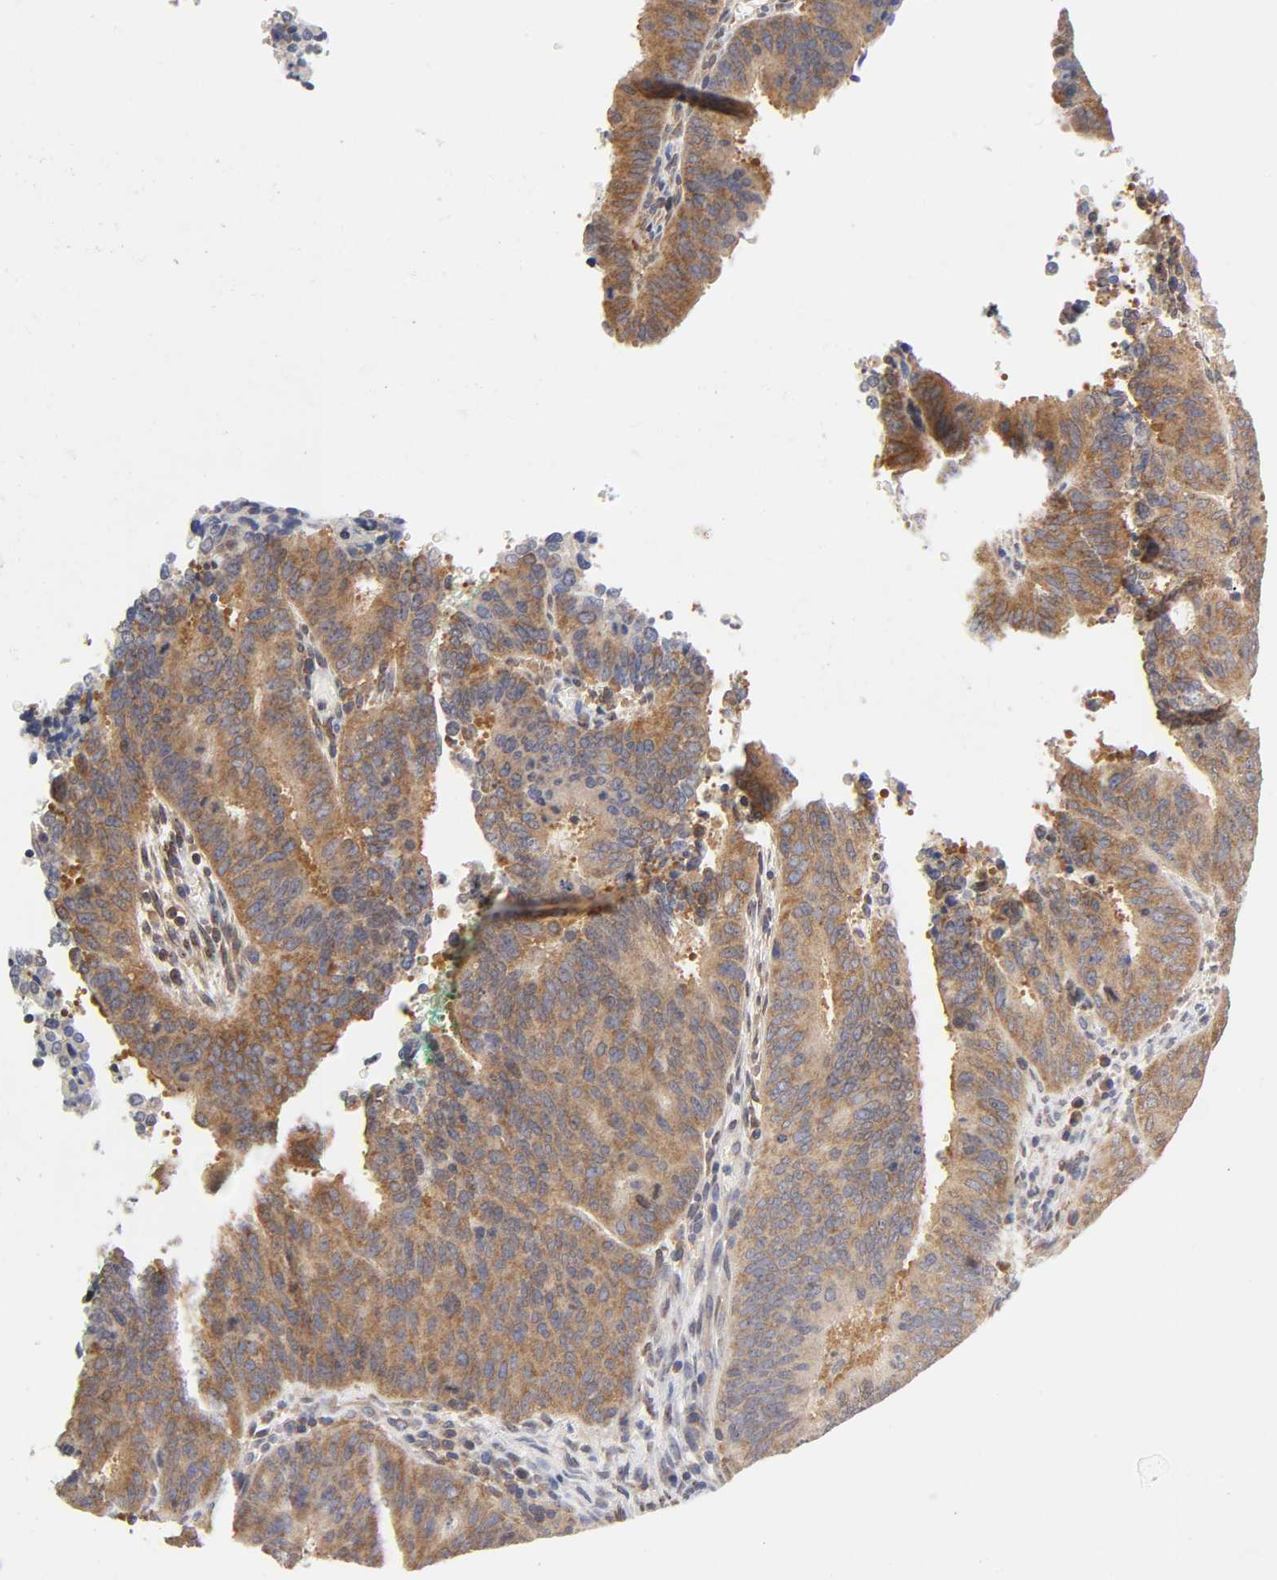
{"staining": {"intensity": "strong", "quantity": ">75%", "location": "cytoplasmic/membranous"}, "tissue": "cervical cancer", "cell_type": "Tumor cells", "image_type": "cancer", "snomed": [{"axis": "morphology", "description": "Adenocarcinoma, NOS"}, {"axis": "topography", "description": "Cervix"}], "caption": "High-magnification brightfield microscopy of cervical adenocarcinoma stained with DAB (brown) and counterstained with hematoxylin (blue). tumor cells exhibit strong cytoplasmic/membranous staining is identified in approximately>75% of cells.", "gene": "PAFAH1B1", "patient": {"sex": "female", "age": 44}}